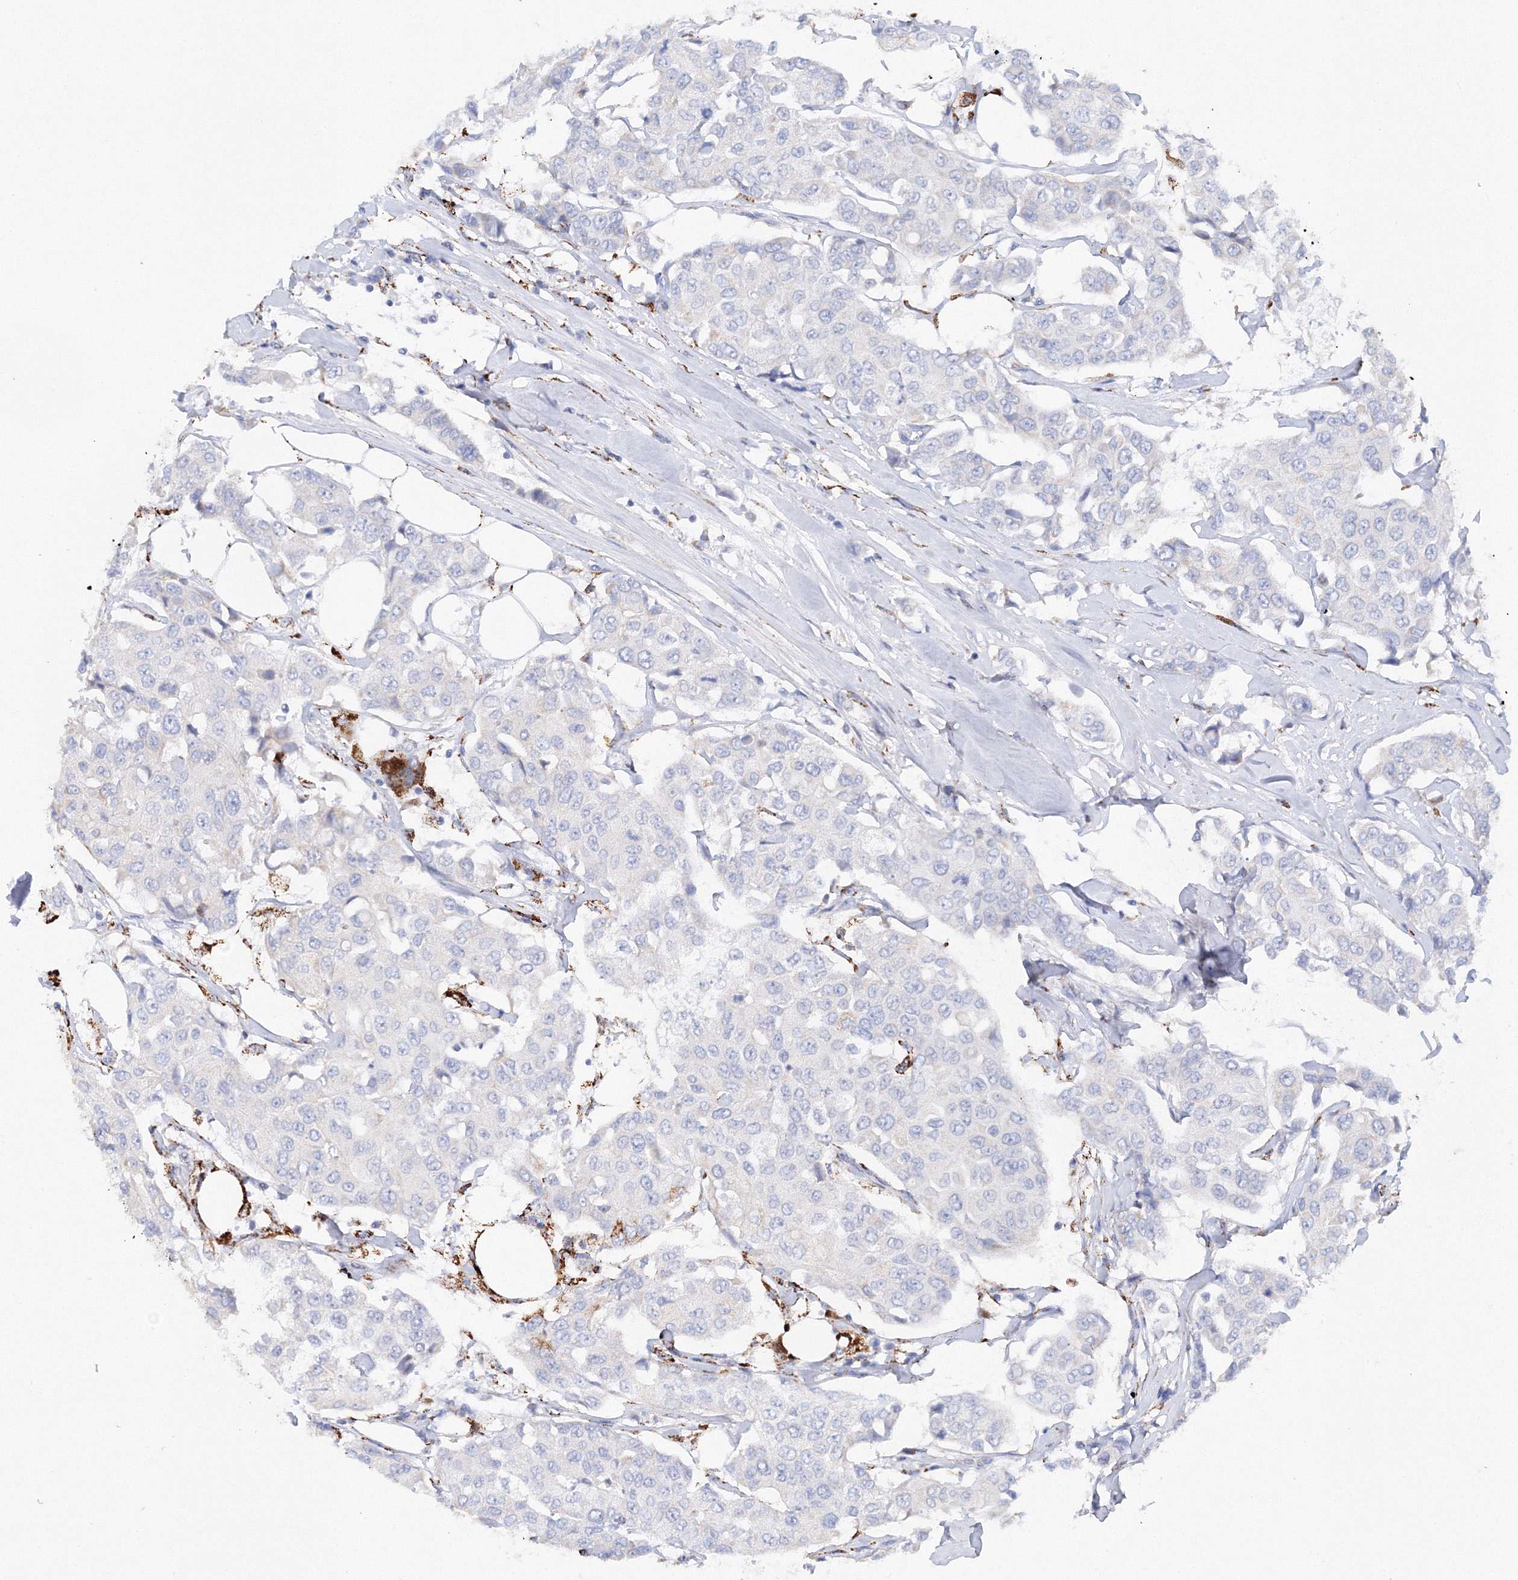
{"staining": {"intensity": "negative", "quantity": "none", "location": "none"}, "tissue": "breast cancer", "cell_type": "Tumor cells", "image_type": "cancer", "snomed": [{"axis": "morphology", "description": "Duct carcinoma"}, {"axis": "topography", "description": "Breast"}], "caption": "Immunohistochemistry (IHC) photomicrograph of breast intraductal carcinoma stained for a protein (brown), which reveals no expression in tumor cells. (DAB IHC visualized using brightfield microscopy, high magnification).", "gene": "MERTK", "patient": {"sex": "female", "age": 80}}